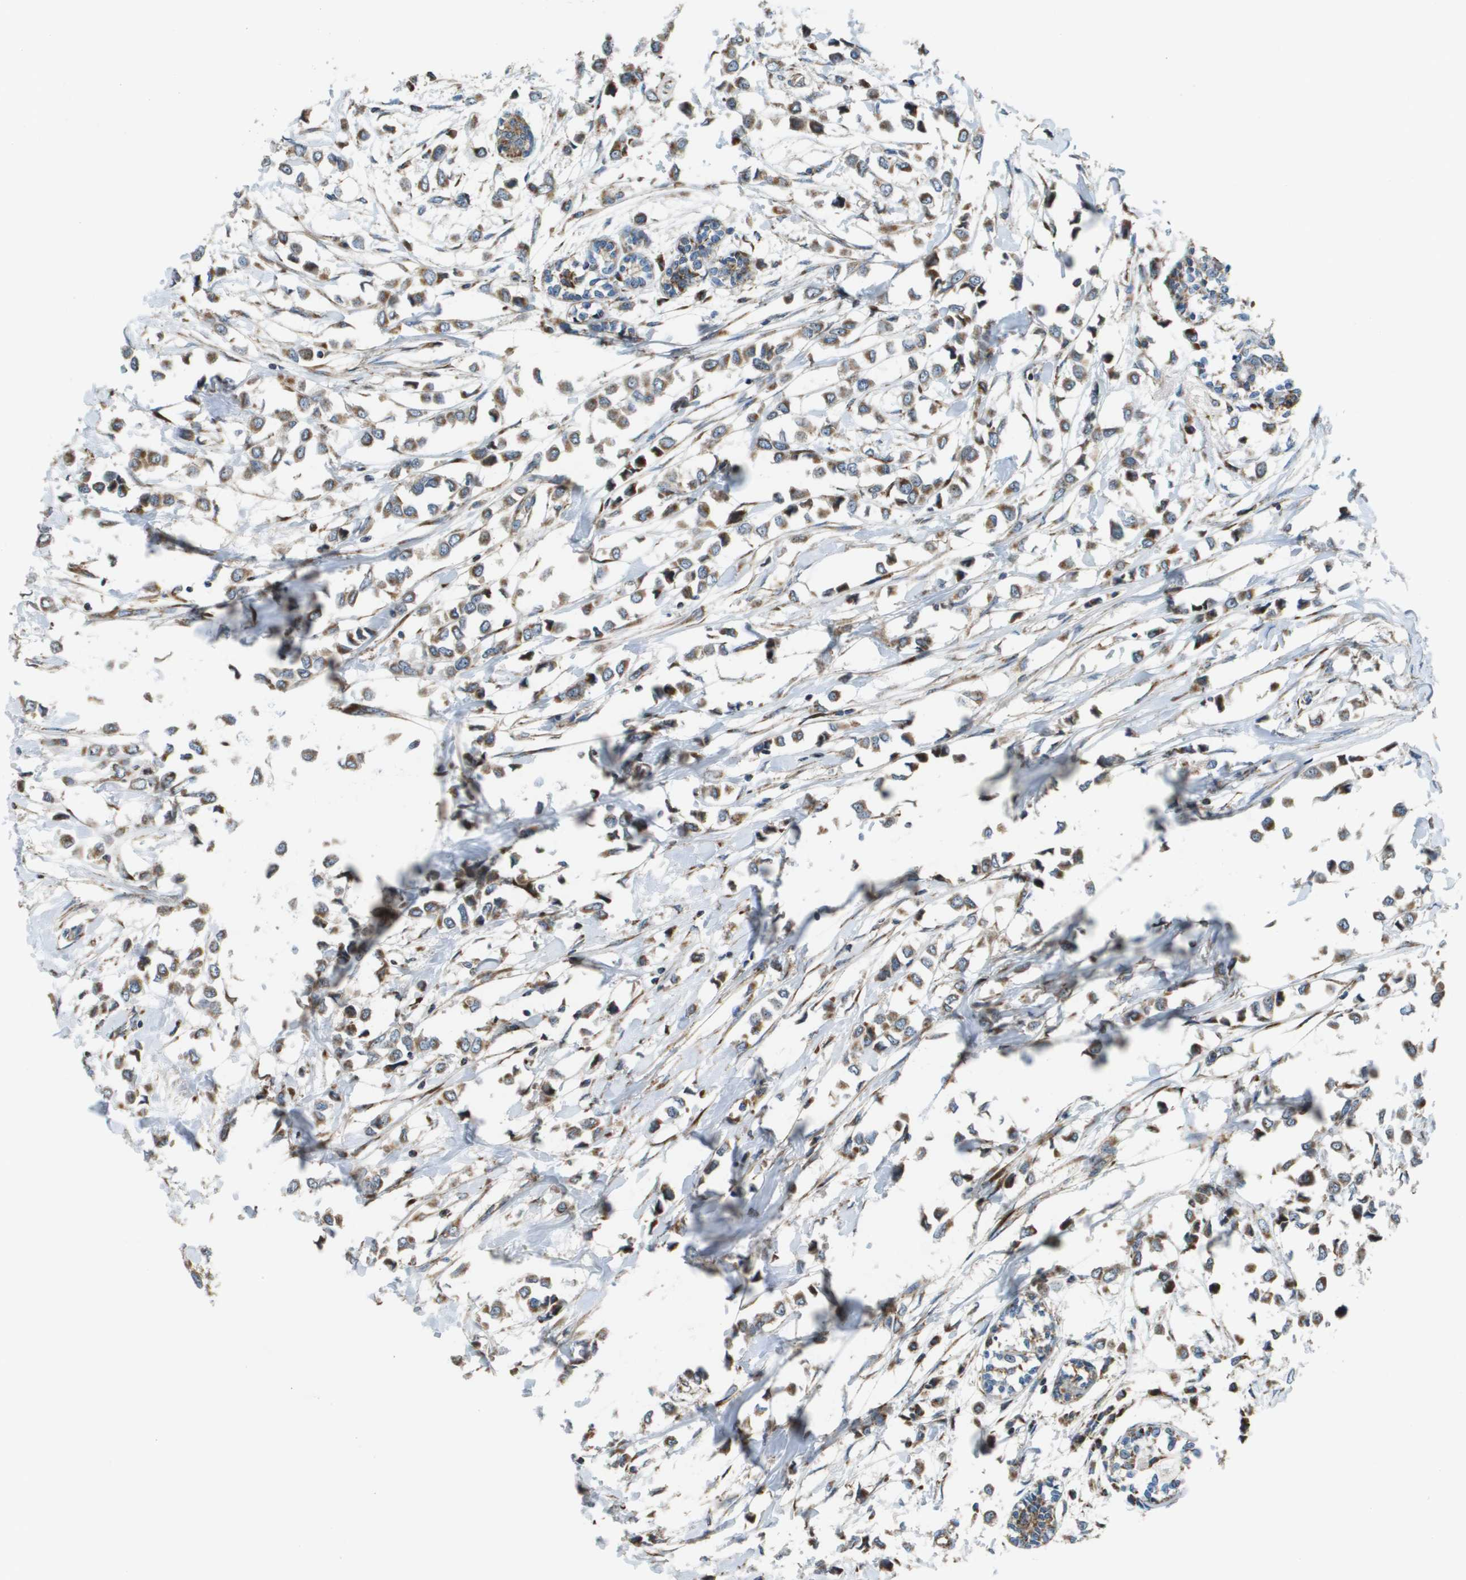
{"staining": {"intensity": "moderate", "quantity": ">75%", "location": "cytoplasmic/membranous"}, "tissue": "breast cancer", "cell_type": "Tumor cells", "image_type": "cancer", "snomed": [{"axis": "morphology", "description": "Lobular carcinoma"}, {"axis": "topography", "description": "Breast"}], "caption": "This histopathology image reveals immunohistochemistry (IHC) staining of human lobular carcinoma (breast), with medium moderate cytoplasmic/membranous expression in about >75% of tumor cells.", "gene": "NRK", "patient": {"sex": "female", "age": 51}}